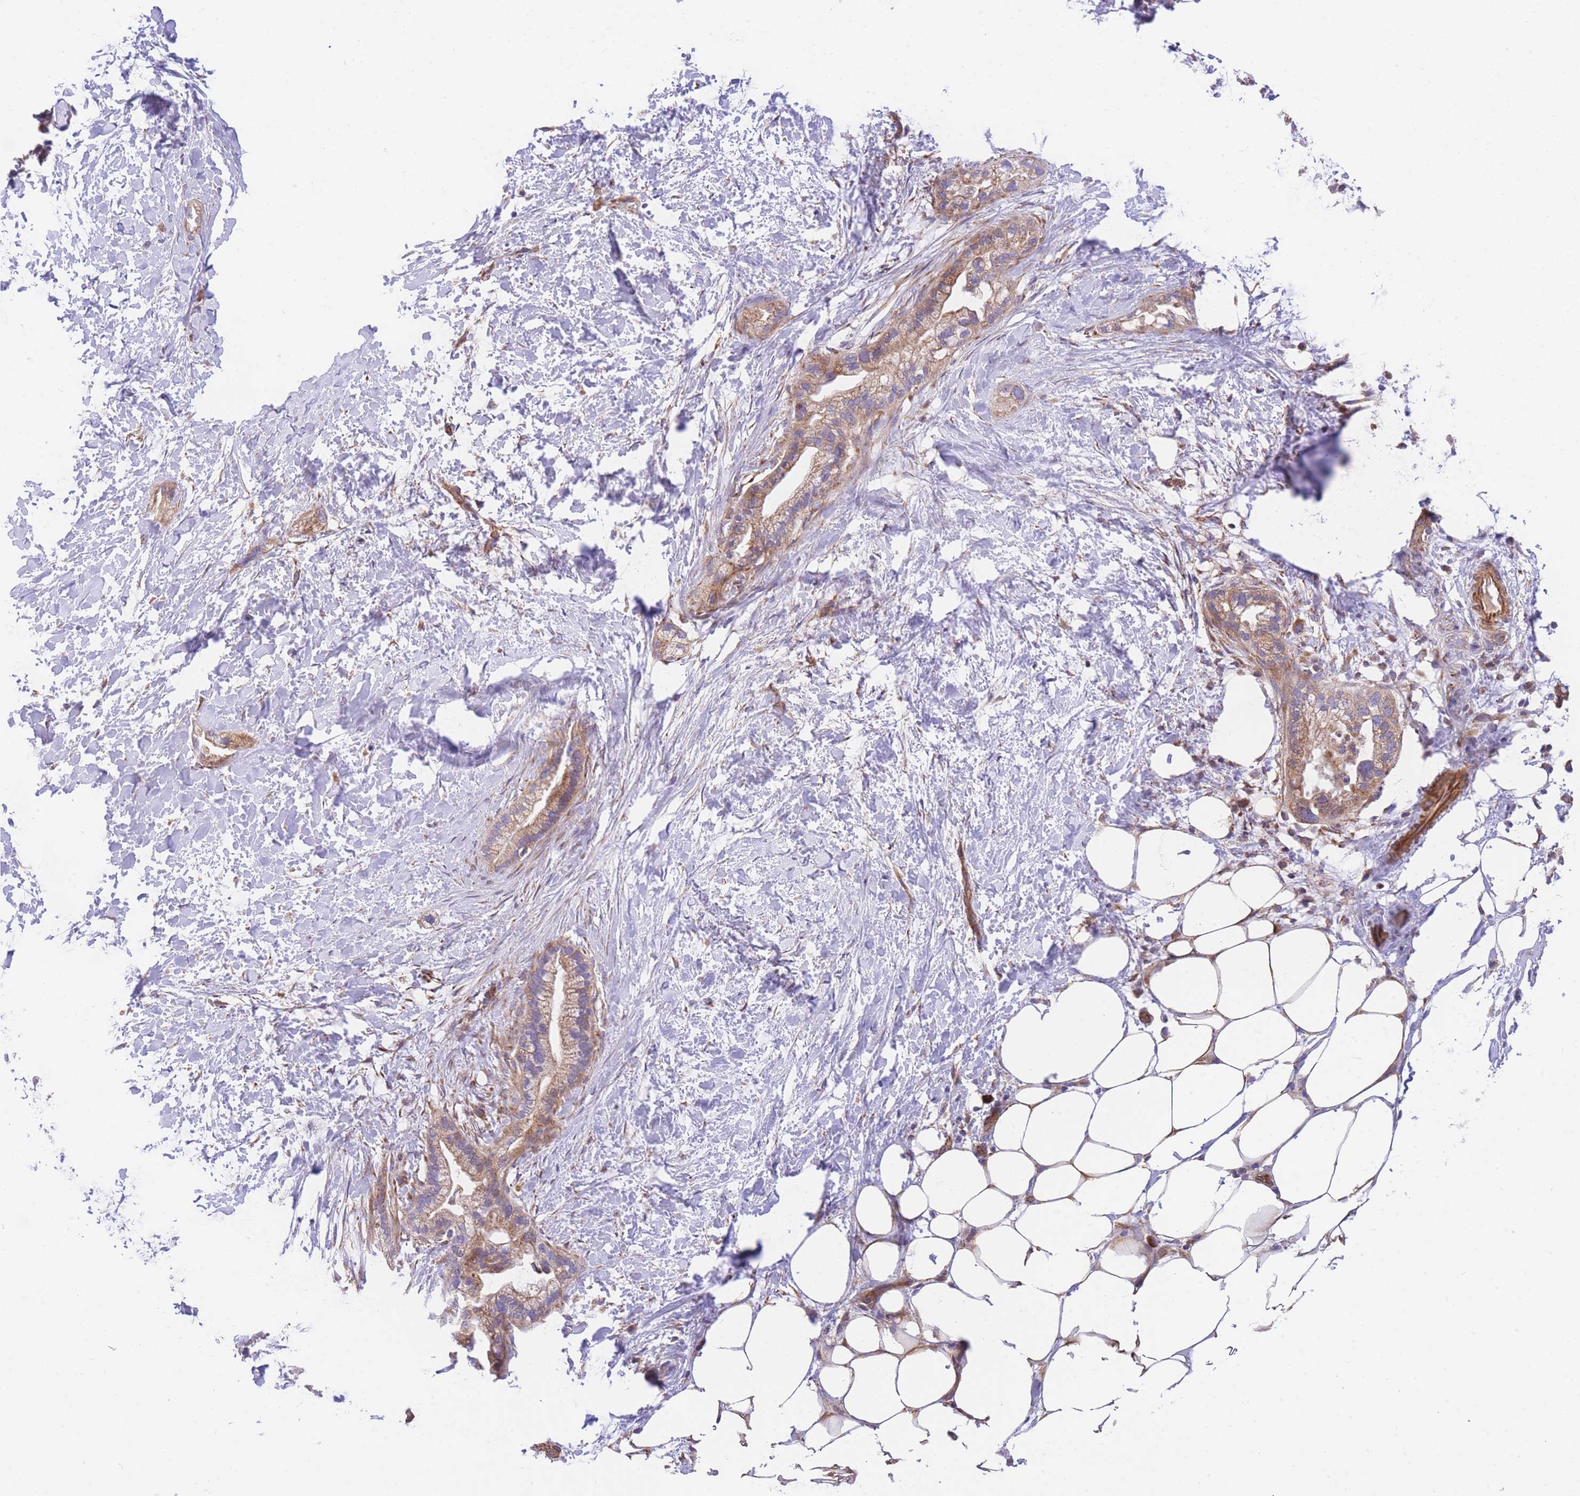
{"staining": {"intensity": "moderate", "quantity": ">75%", "location": "cytoplasmic/membranous"}, "tissue": "pancreatic cancer", "cell_type": "Tumor cells", "image_type": "cancer", "snomed": [{"axis": "morphology", "description": "Adenocarcinoma, NOS"}, {"axis": "topography", "description": "Pancreas"}], "caption": "An IHC image of neoplastic tissue is shown. Protein staining in brown shows moderate cytoplasmic/membranous positivity in adenocarcinoma (pancreatic) within tumor cells.", "gene": "MTRES1", "patient": {"sex": "male", "age": 44}}